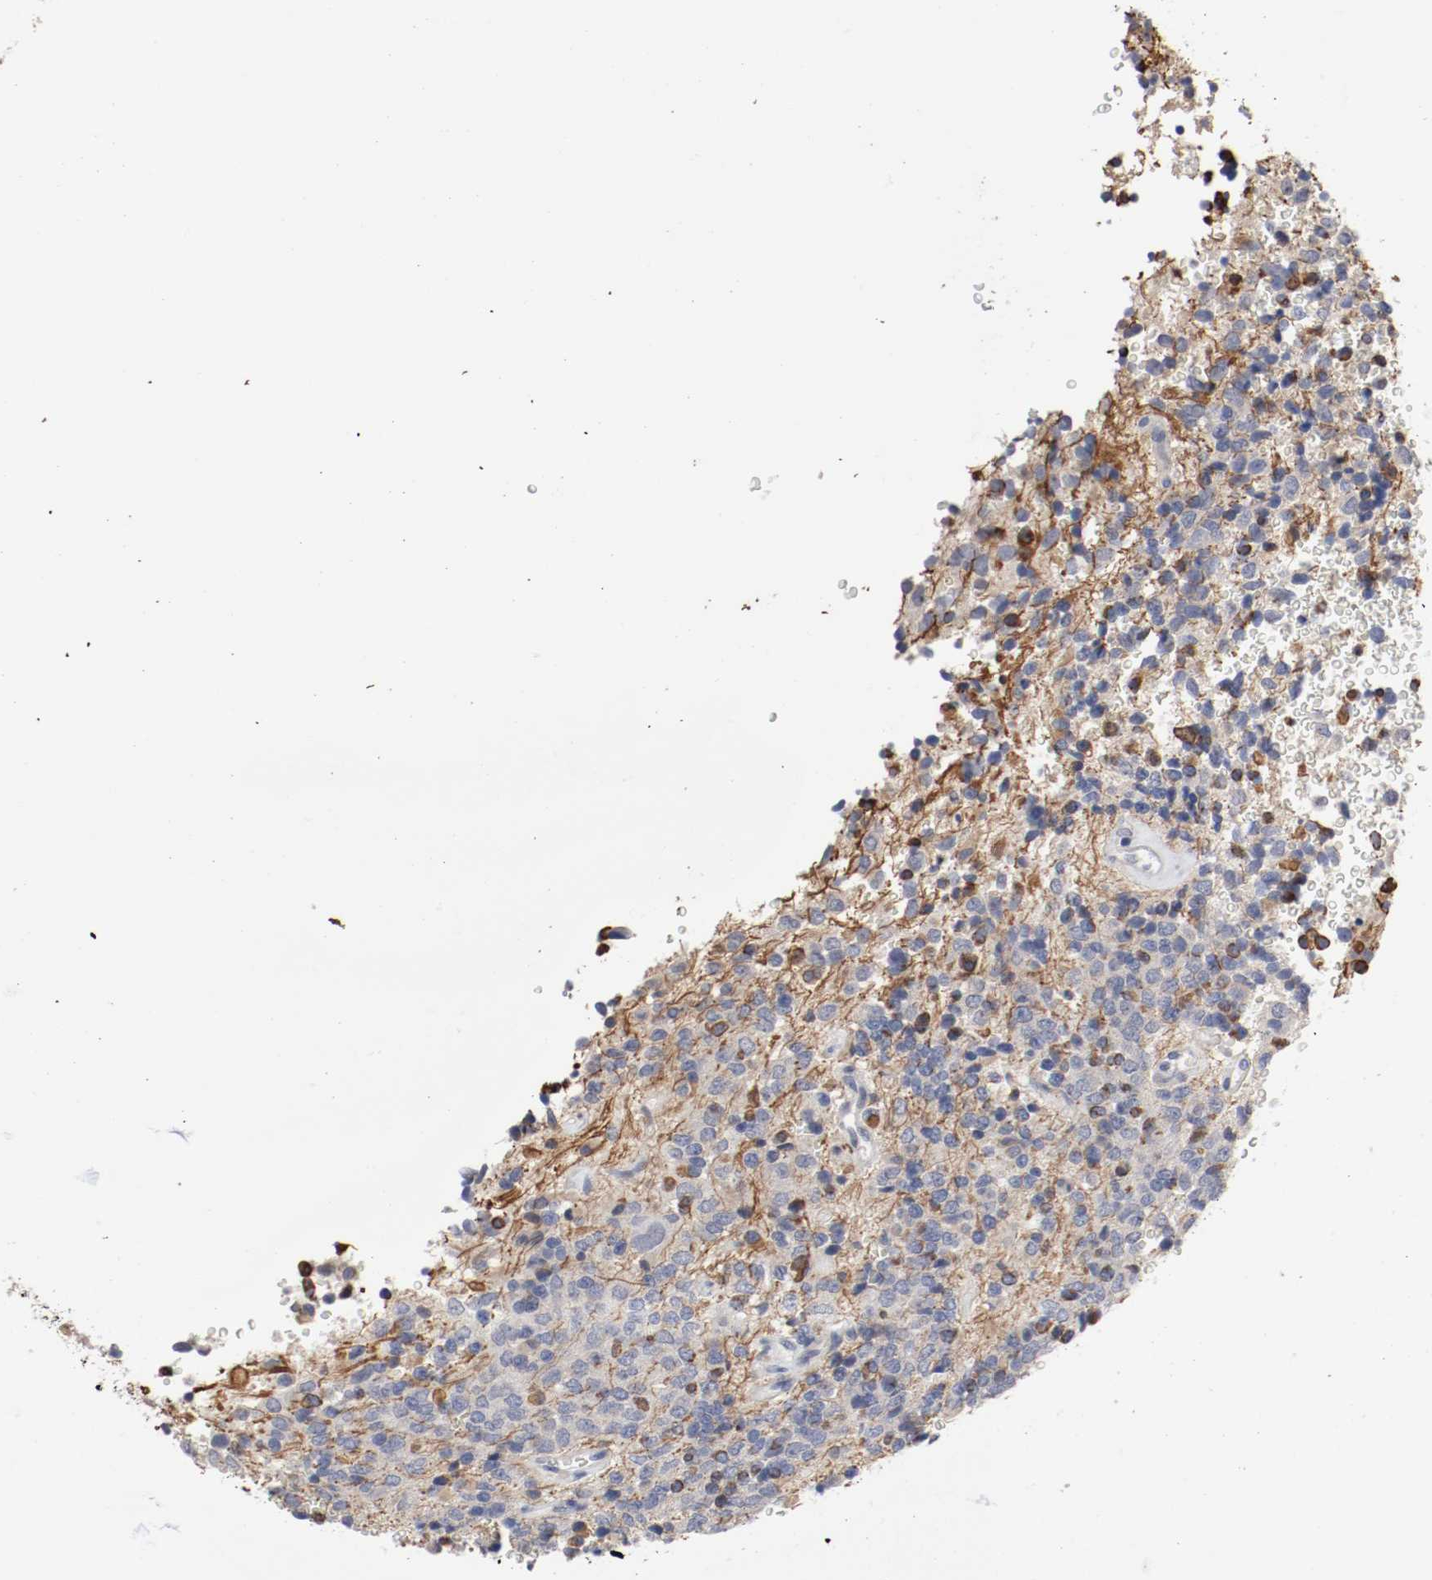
{"staining": {"intensity": "strong", "quantity": "25%-75%", "location": "cytoplasmic/membranous,nuclear"}, "tissue": "glioma", "cell_type": "Tumor cells", "image_type": "cancer", "snomed": [{"axis": "morphology", "description": "Glioma, malignant, High grade"}, {"axis": "topography", "description": "pancreas cauda"}], "caption": "DAB (3,3'-diaminobenzidine) immunohistochemical staining of glioma shows strong cytoplasmic/membranous and nuclear protein positivity in approximately 25%-75% of tumor cells.", "gene": "CEBPE", "patient": {"sex": "male", "age": 60}}